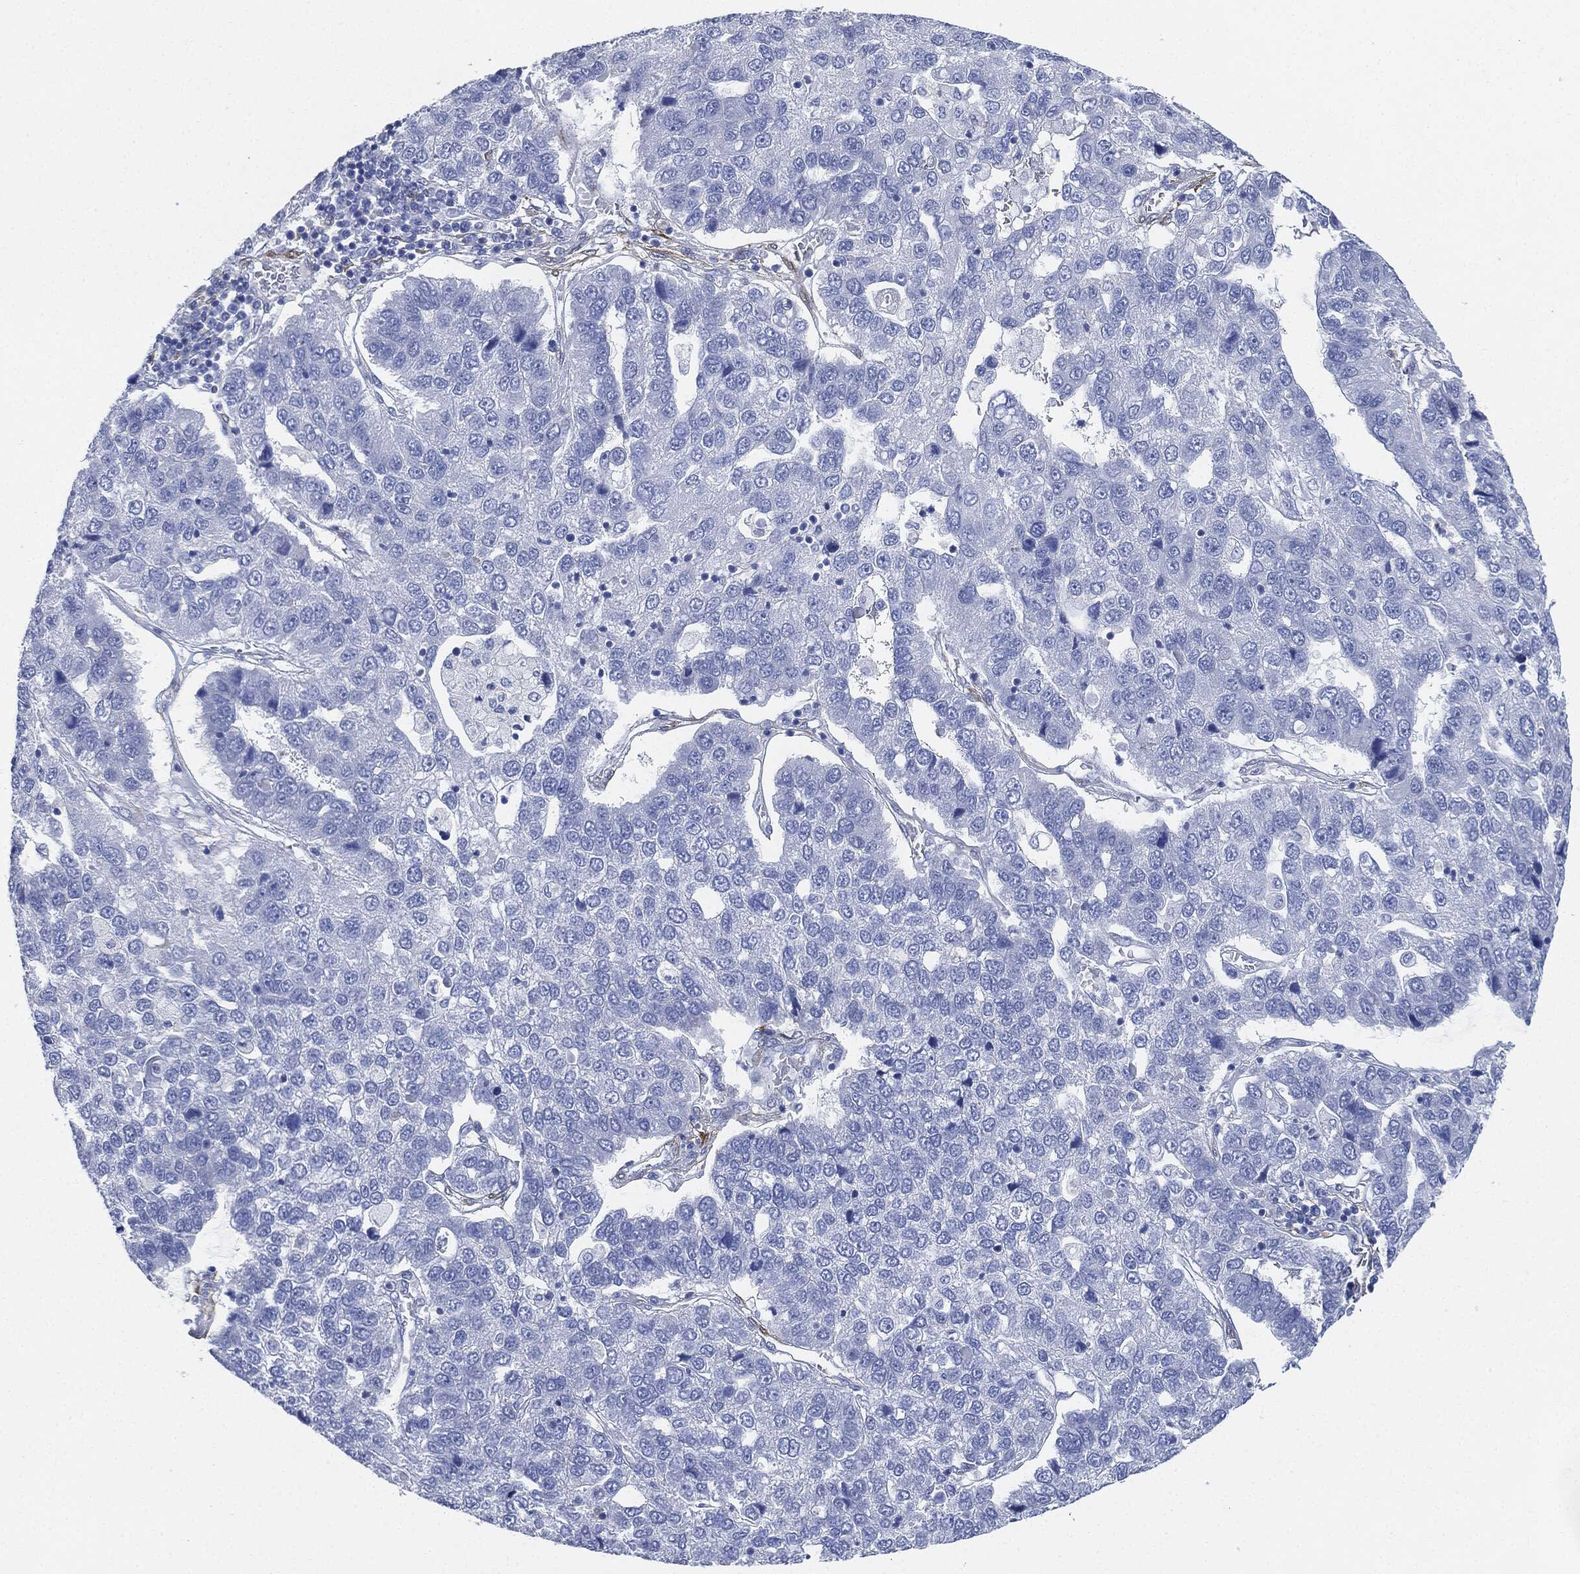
{"staining": {"intensity": "negative", "quantity": "none", "location": "none"}, "tissue": "pancreatic cancer", "cell_type": "Tumor cells", "image_type": "cancer", "snomed": [{"axis": "morphology", "description": "Adenocarcinoma, NOS"}, {"axis": "topography", "description": "Pancreas"}], "caption": "High magnification brightfield microscopy of pancreatic adenocarcinoma stained with DAB (brown) and counterstained with hematoxylin (blue): tumor cells show no significant staining.", "gene": "TAGLN", "patient": {"sex": "female", "age": 61}}